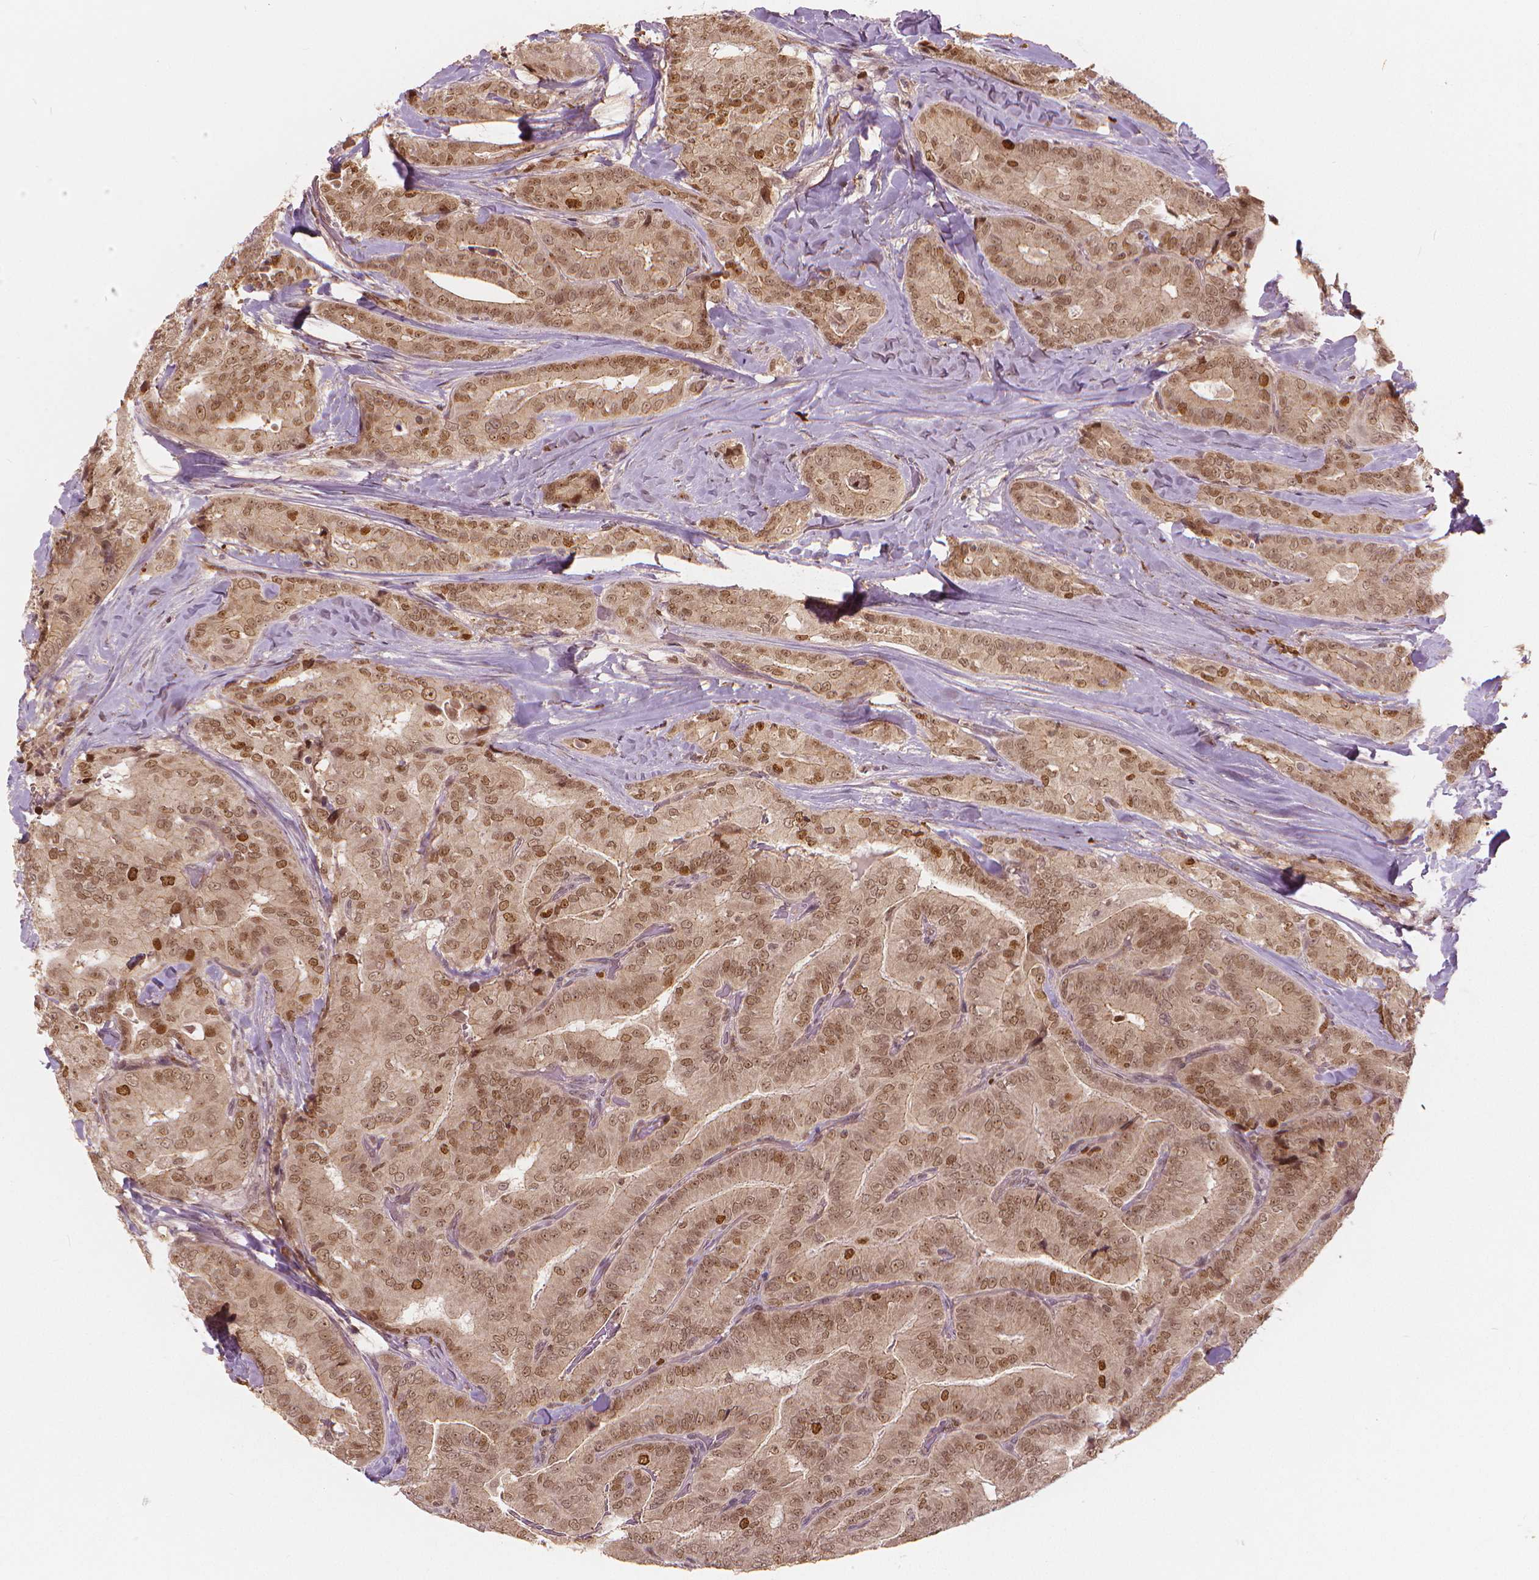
{"staining": {"intensity": "moderate", "quantity": ">75%", "location": "nuclear"}, "tissue": "thyroid cancer", "cell_type": "Tumor cells", "image_type": "cancer", "snomed": [{"axis": "morphology", "description": "Papillary adenocarcinoma, NOS"}, {"axis": "topography", "description": "Thyroid gland"}], "caption": "Protein expression analysis of thyroid cancer (papillary adenocarcinoma) exhibits moderate nuclear positivity in approximately >75% of tumor cells.", "gene": "NSD2", "patient": {"sex": "male", "age": 61}}